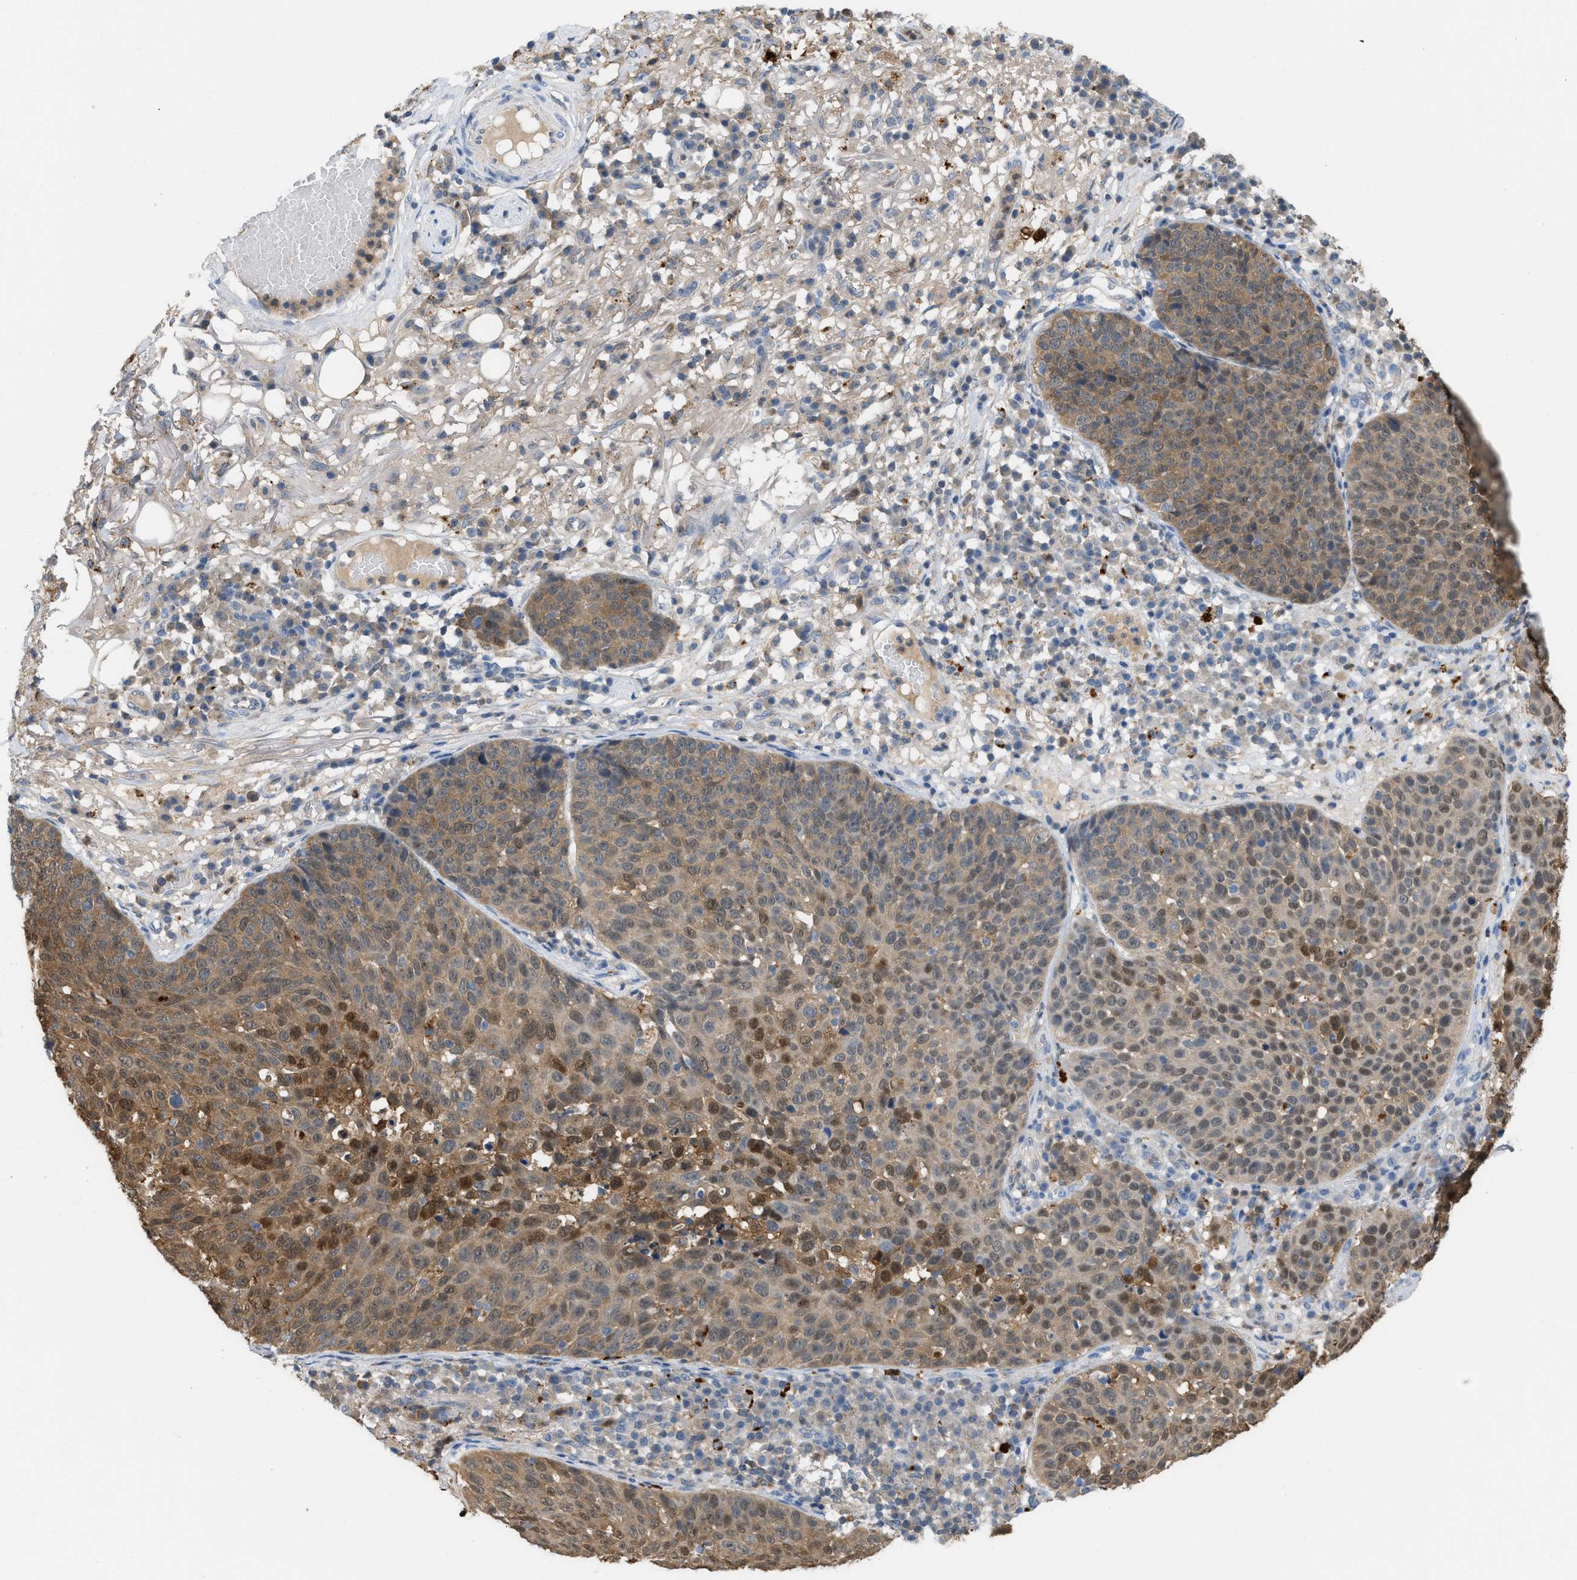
{"staining": {"intensity": "moderate", "quantity": "25%-75%", "location": "cytoplasmic/membranous"}, "tissue": "skin cancer", "cell_type": "Tumor cells", "image_type": "cancer", "snomed": [{"axis": "morphology", "description": "Squamous cell carcinoma in situ, NOS"}, {"axis": "morphology", "description": "Squamous cell carcinoma, NOS"}, {"axis": "topography", "description": "Skin"}], "caption": "Skin cancer (squamous cell carcinoma in situ) was stained to show a protein in brown. There is medium levels of moderate cytoplasmic/membranous expression in about 25%-75% of tumor cells.", "gene": "CSTB", "patient": {"sex": "male", "age": 93}}